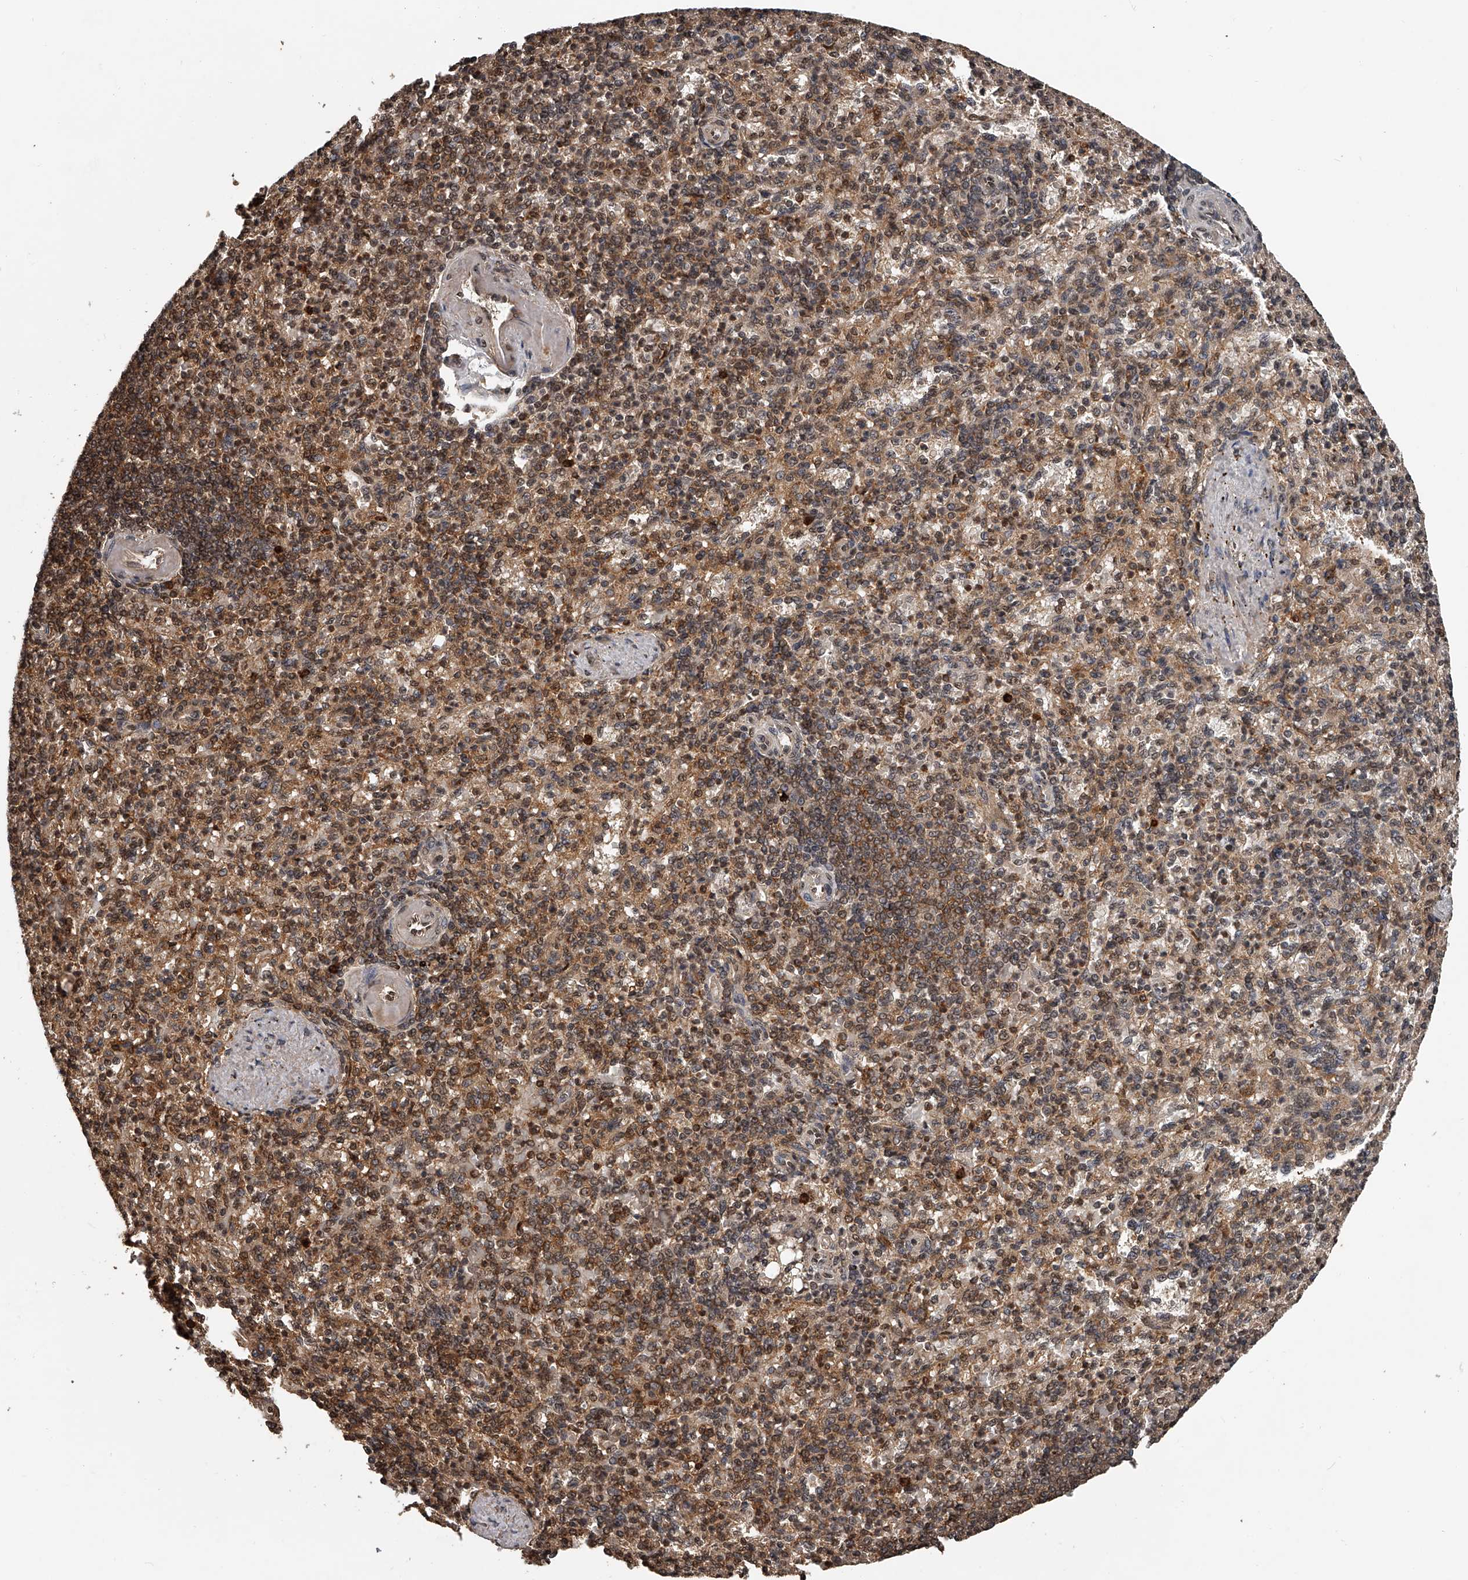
{"staining": {"intensity": "moderate", "quantity": "25%-75%", "location": "cytoplasmic/membranous,nuclear"}, "tissue": "spleen", "cell_type": "Cells in red pulp", "image_type": "normal", "snomed": [{"axis": "morphology", "description": "Normal tissue, NOS"}, {"axis": "topography", "description": "Spleen"}], "caption": "Immunohistochemistry (IHC) of normal spleen demonstrates medium levels of moderate cytoplasmic/membranous,nuclear staining in about 25%-75% of cells in red pulp. (DAB (3,3'-diaminobenzidine) IHC, brown staining for protein, blue staining for nuclei).", "gene": "PLEKHG1", "patient": {"sex": "female", "age": 74}}